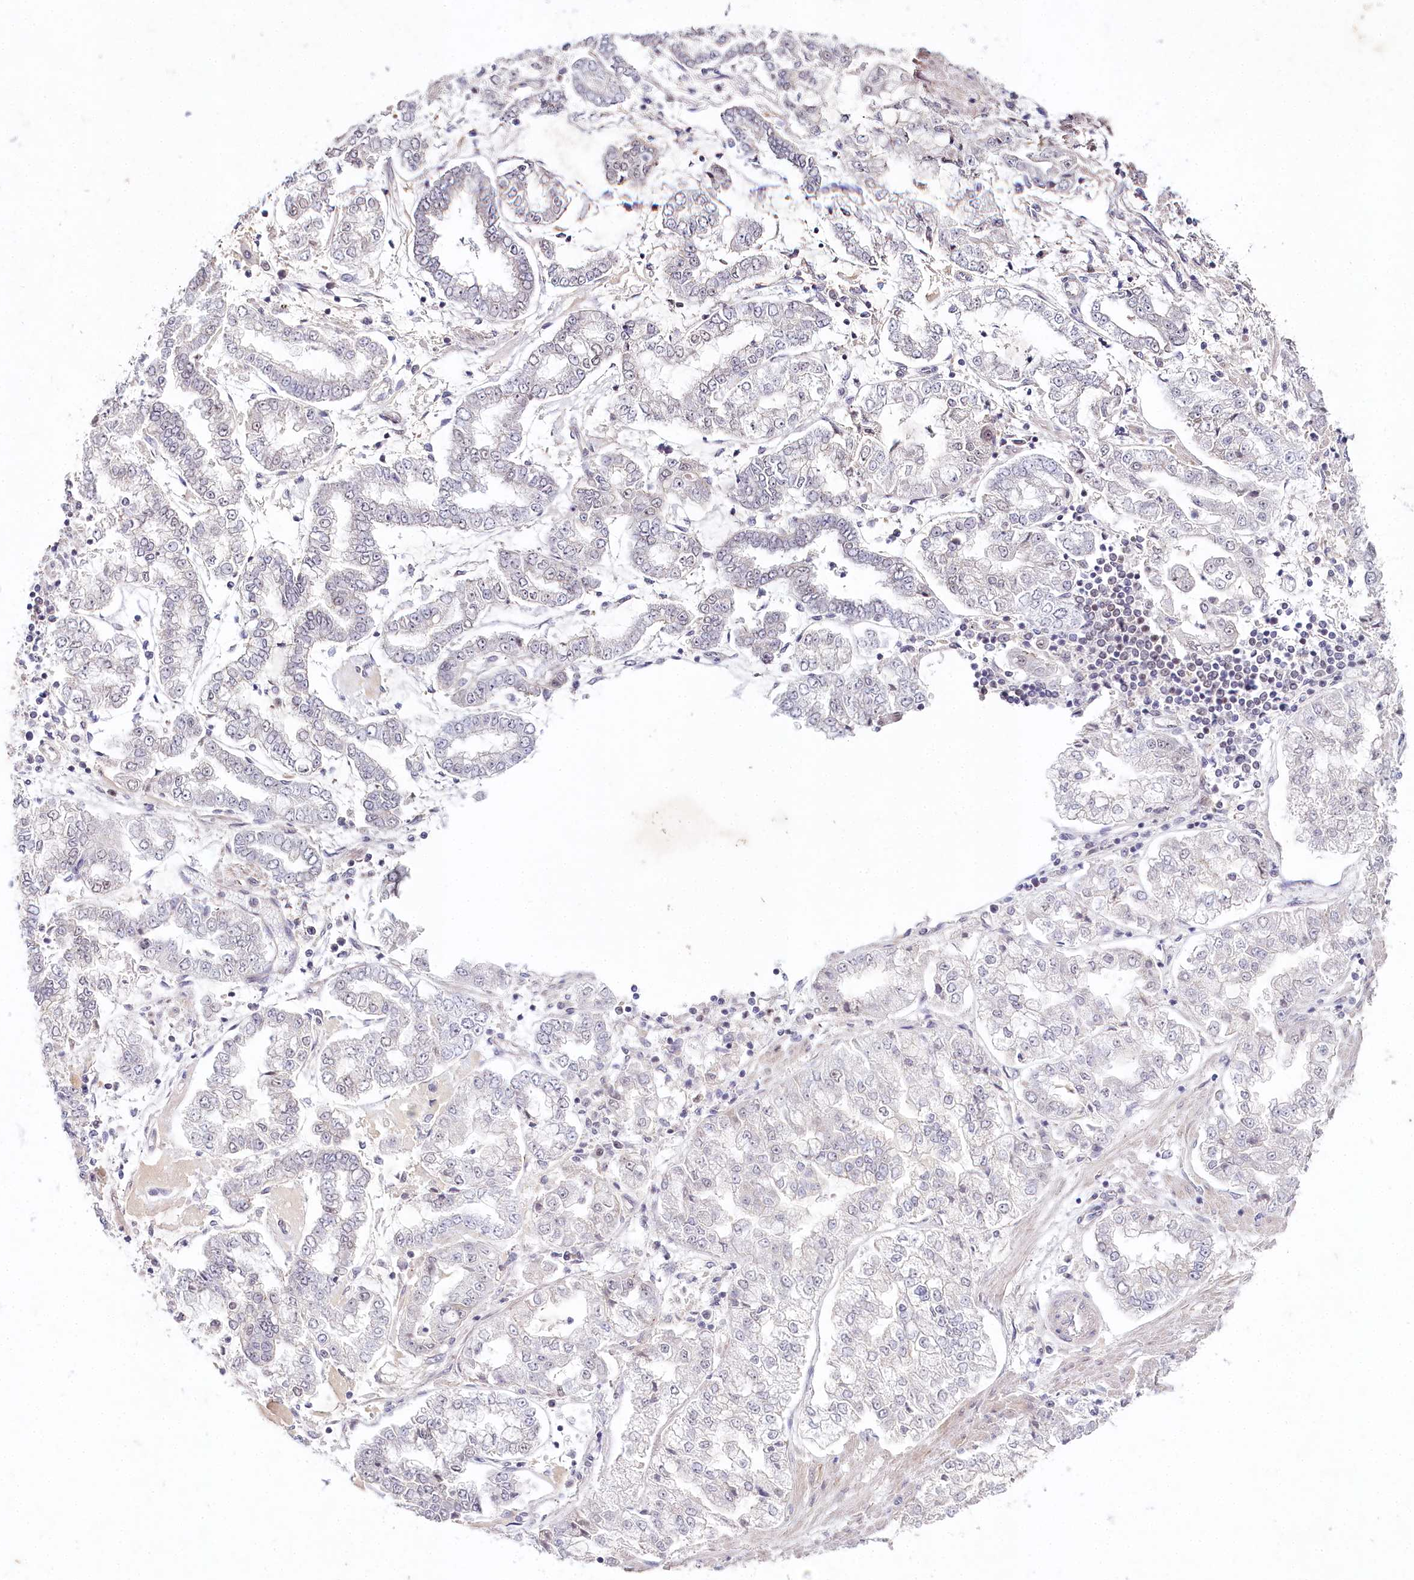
{"staining": {"intensity": "negative", "quantity": "none", "location": "none"}, "tissue": "stomach cancer", "cell_type": "Tumor cells", "image_type": "cancer", "snomed": [{"axis": "morphology", "description": "Adenocarcinoma, NOS"}, {"axis": "topography", "description": "Stomach"}], "caption": "The image demonstrates no staining of tumor cells in adenocarcinoma (stomach).", "gene": "AMTN", "patient": {"sex": "male", "age": 76}}